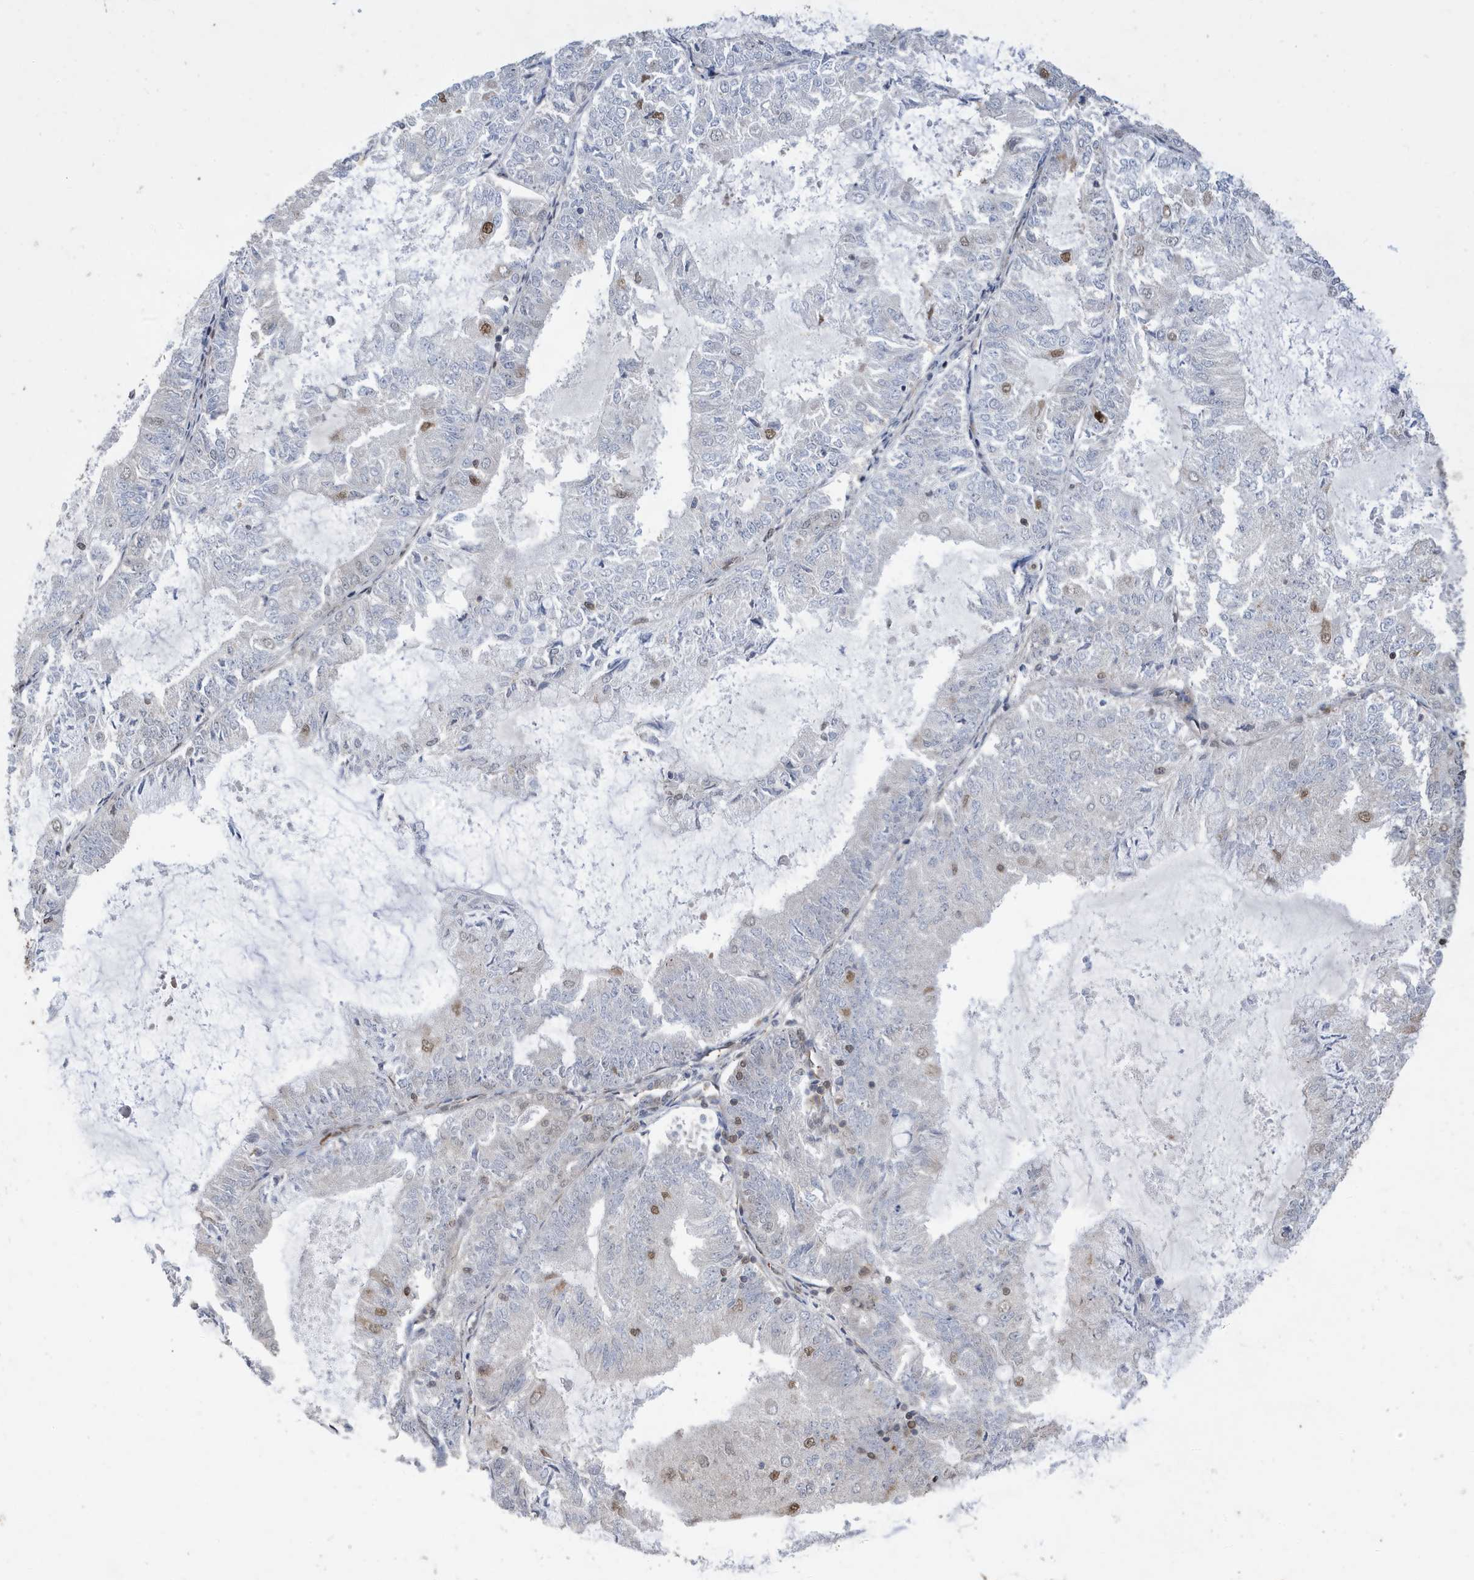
{"staining": {"intensity": "negative", "quantity": "none", "location": "none"}, "tissue": "endometrial cancer", "cell_type": "Tumor cells", "image_type": "cancer", "snomed": [{"axis": "morphology", "description": "Adenocarcinoma, NOS"}, {"axis": "topography", "description": "Endometrium"}], "caption": "The photomicrograph demonstrates no significant staining in tumor cells of endometrial adenocarcinoma.", "gene": "UBQLN1", "patient": {"sex": "female", "age": 57}}